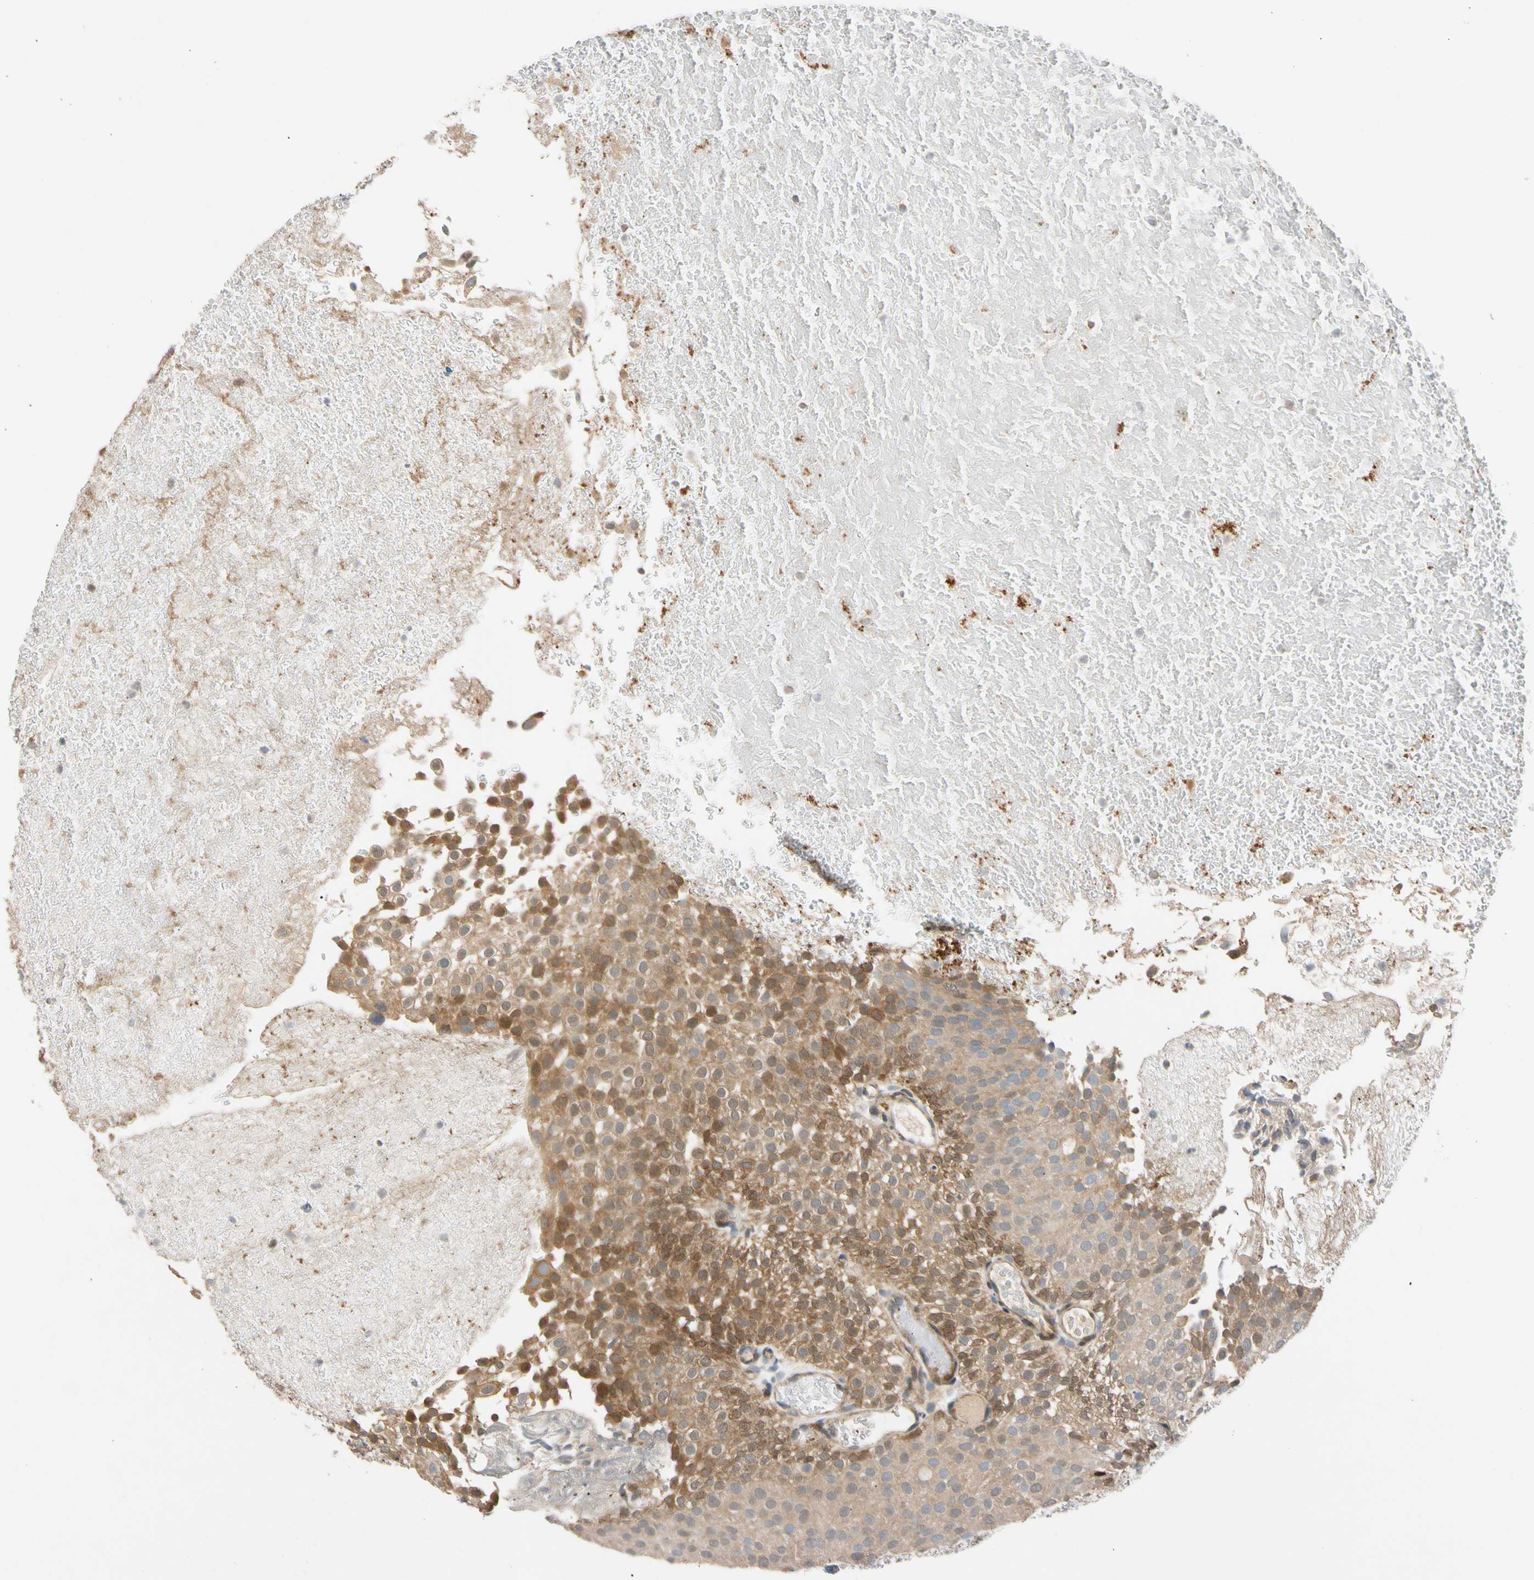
{"staining": {"intensity": "moderate", "quantity": "25%-75%", "location": "cytoplasmic/membranous"}, "tissue": "urothelial cancer", "cell_type": "Tumor cells", "image_type": "cancer", "snomed": [{"axis": "morphology", "description": "Urothelial carcinoma, Low grade"}, {"axis": "topography", "description": "Urinary bladder"}], "caption": "Urothelial carcinoma (low-grade) stained with a protein marker demonstrates moderate staining in tumor cells.", "gene": "CNST", "patient": {"sex": "male", "age": 78}}